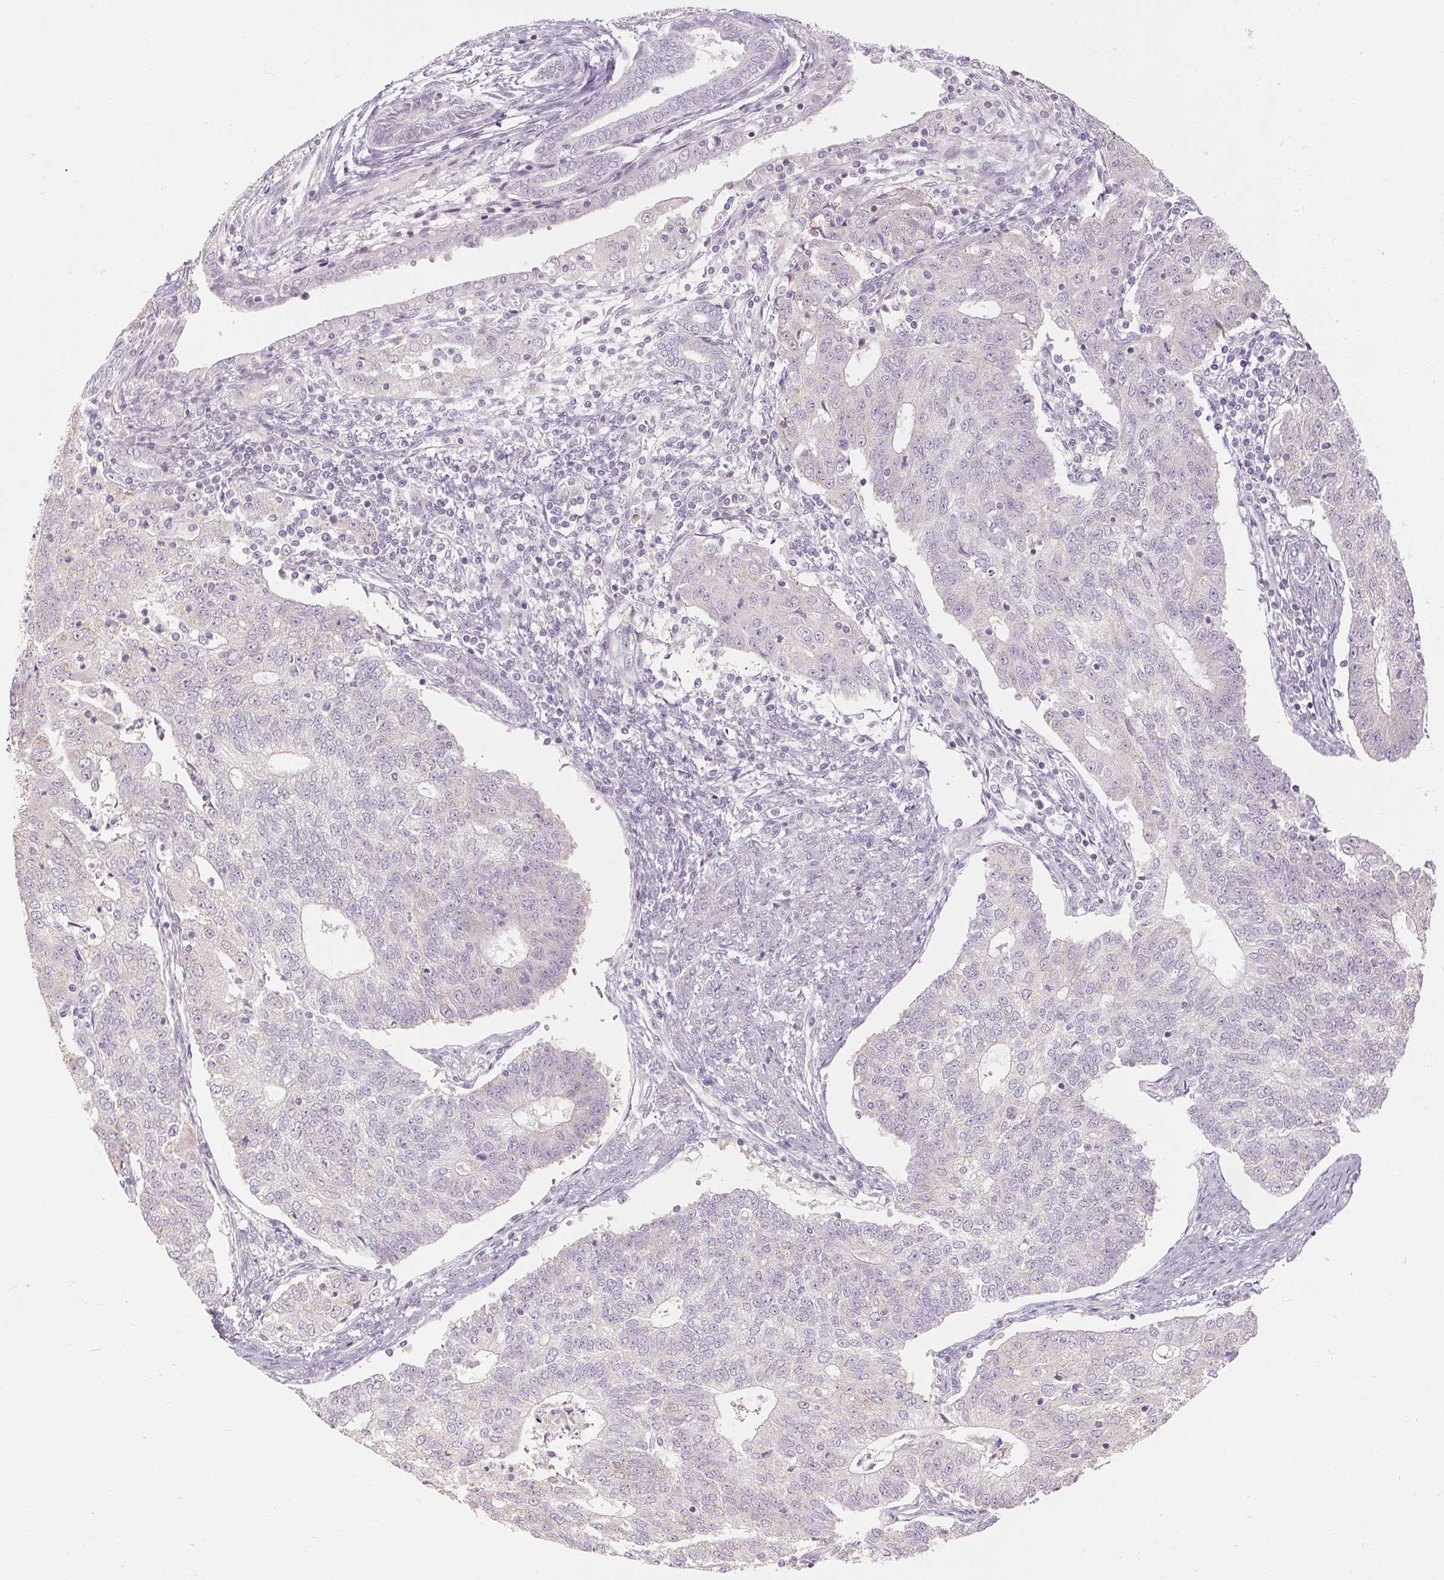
{"staining": {"intensity": "weak", "quantity": "<25%", "location": "cytoplasmic/membranous"}, "tissue": "endometrial cancer", "cell_type": "Tumor cells", "image_type": "cancer", "snomed": [{"axis": "morphology", "description": "Adenocarcinoma, NOS"}, {"axis": "topography", "description": "Endometrium"}], "caption": "IHC of endometrial cancer demonstrates no expression in tumor cells. The staining is performed using DAB (3,3'-diaminobenzidine) brown chromogen with nuclei counter-stained in using hematoxylin.", "gene": "CAPN3", "patient": {"sex": "female", "age": 56}}